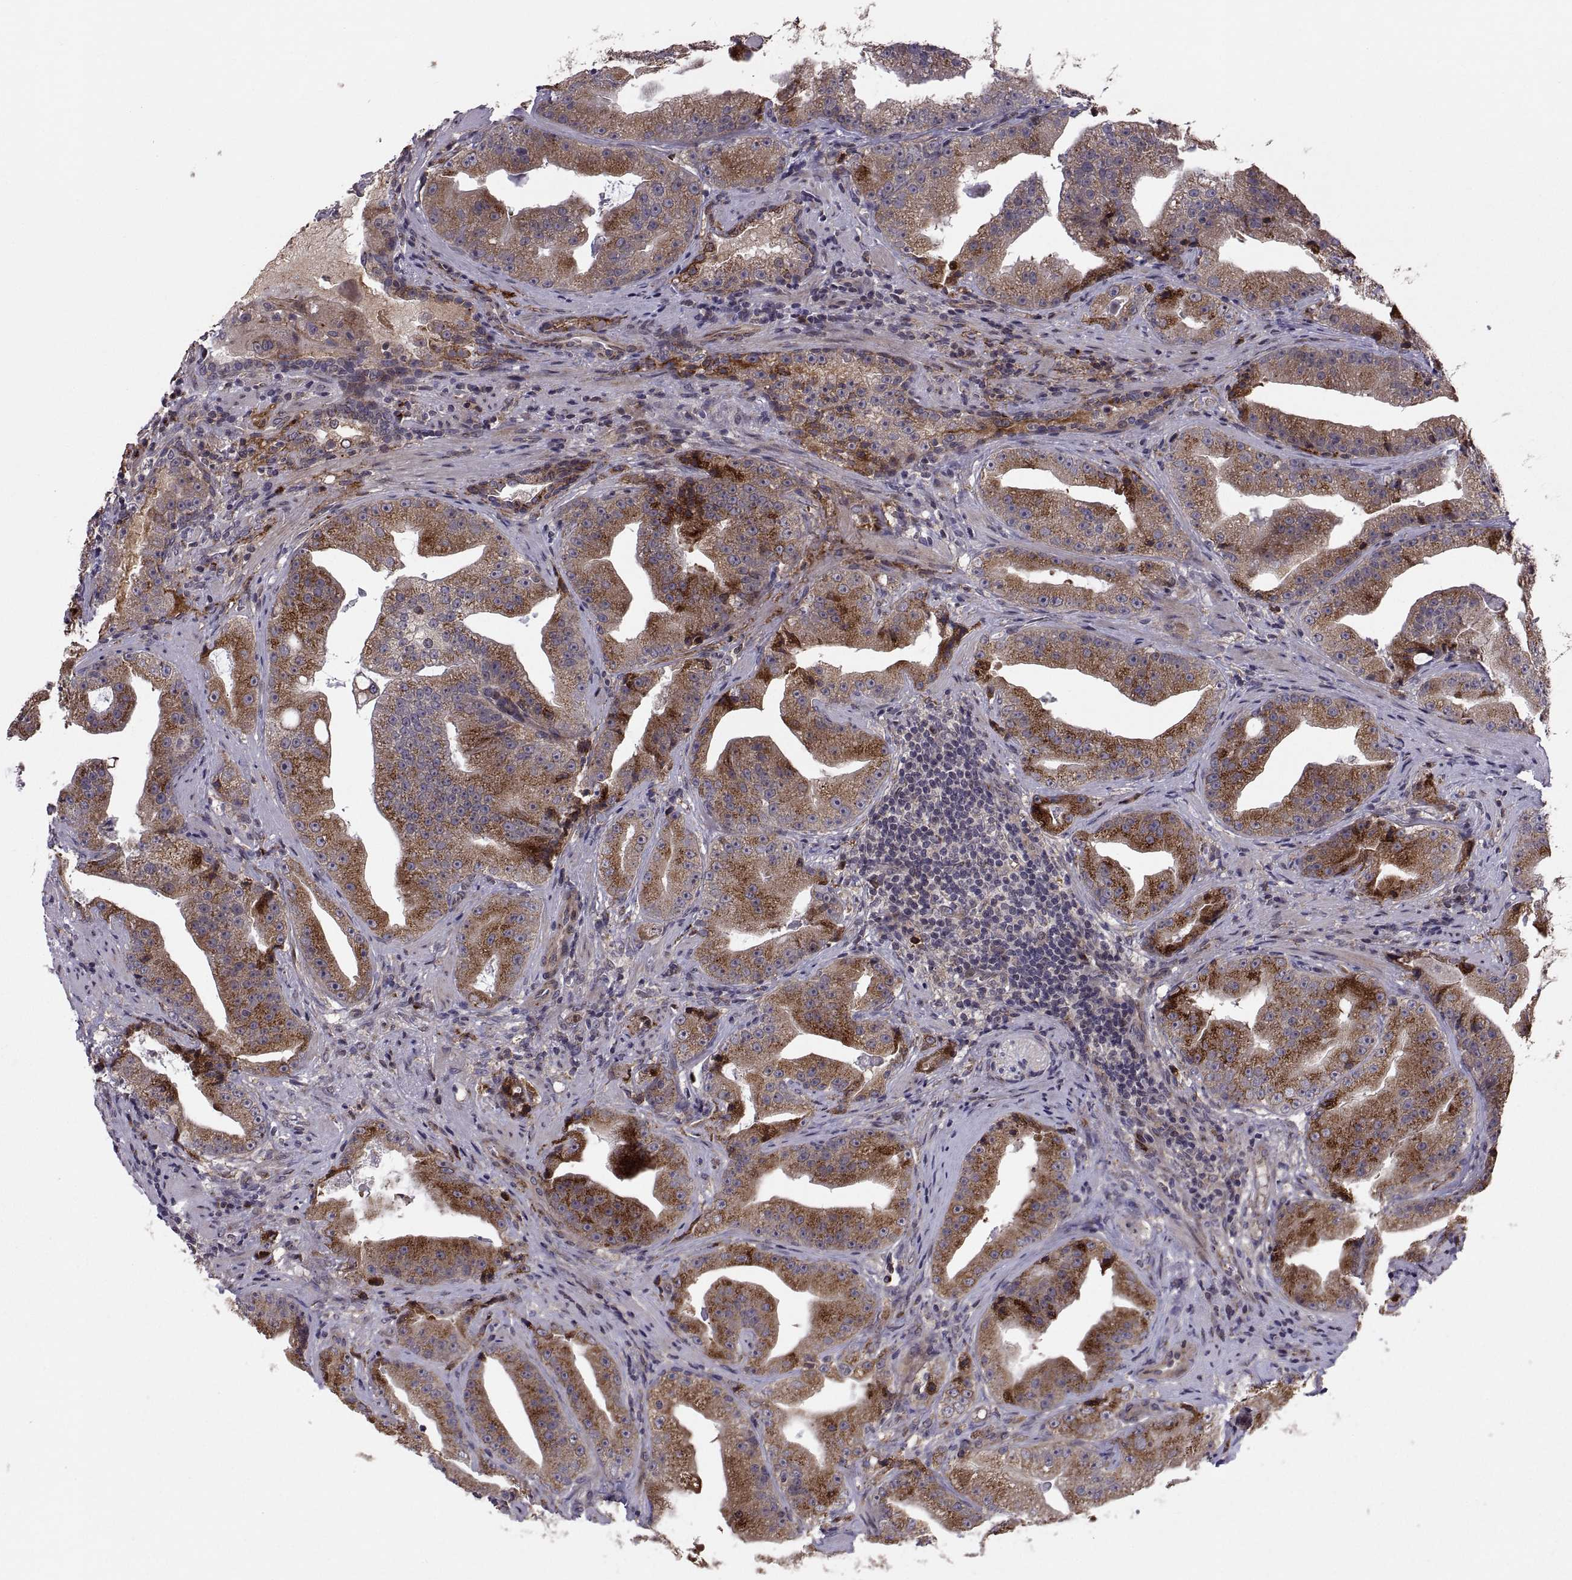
{"staining": {"intensity": "strong", "quantity": ">75%", "location": "cytoplasmic/membranous"}, "tissue": "prostate cancer", "cell_type": "Tumor cells", "image_type": "cancer", "snomed": [{"axis": "morphology", "description": "Adenocarcinoma, Low grade"}, {"axis": "topography", "description": "Prostate"}], "caption": "High-power microscopy captured an IHC histopathology image of prostate cancer, revealing strong cytoplasmic/membranous positivity in about >75% of tumor cells.", "gene": "TESC", "patient": {"sex": "male", "age": 62}}